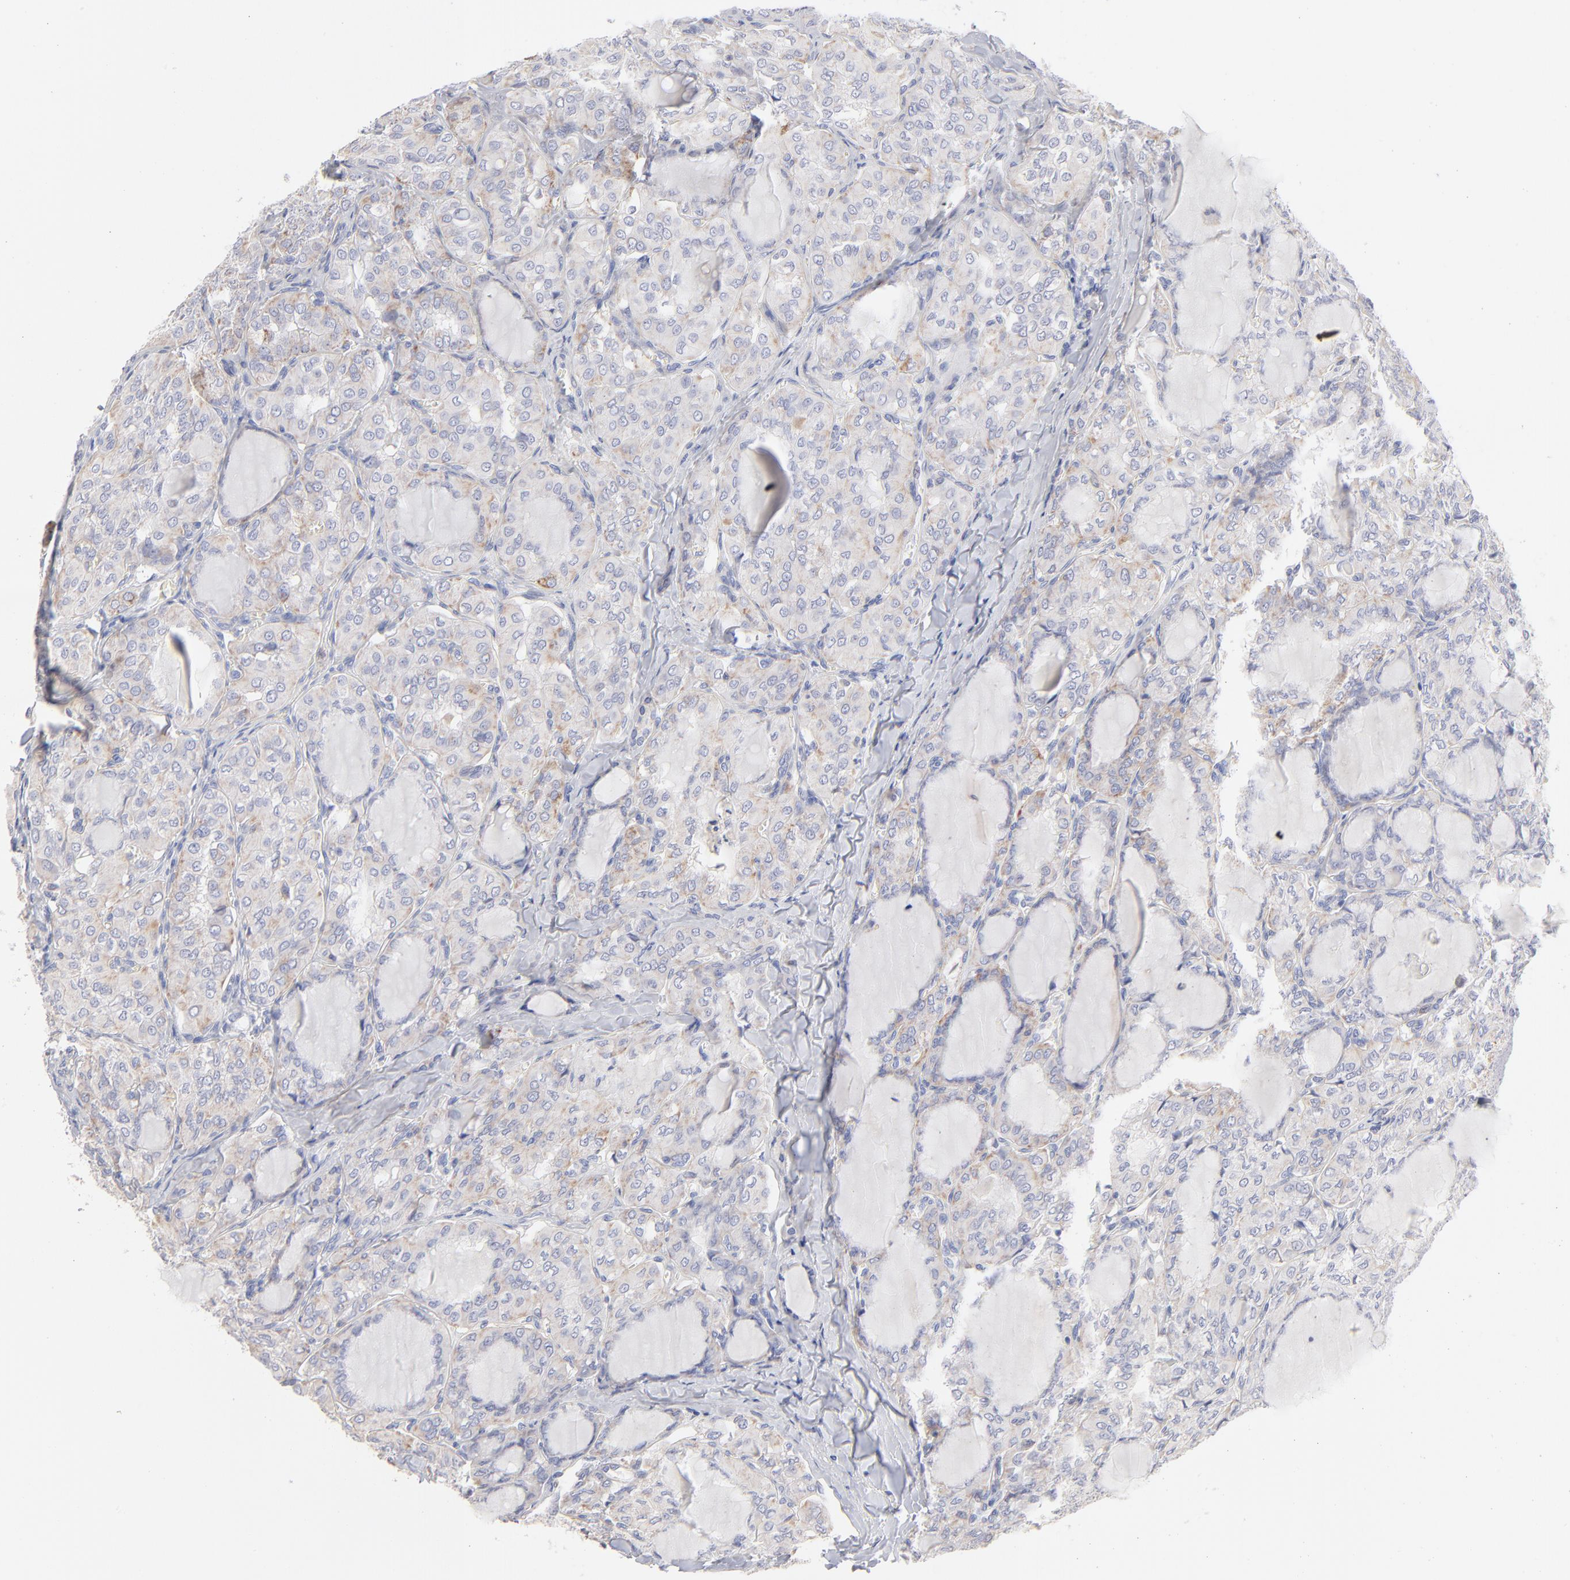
{"staining": {"intensity": "weak", "quantity": ">75%", "location": "cytoplasmic/membranous"}, "tissue": "thyroid cancer", "cell_type": "Tumor cells", "image_type": "cancer", "snomed": [{"axis": "morphology", "description": "Papillary adenocarcinoma, NOS"}, {"axis": "topography", "description": "Thyroid gland"}], "caption": "Protein staining exhibits weak cytoplasmic/membranous staining in approximately >75% of tumor cells in thyroid cancer. The staining was performed using DAB (3,3'-diaminobenzidine) to visualize the protein expression in brown, while the nuclei were stained in blue with hematoxylin (Magnification: 20x).", "gene": "TST", "patient": {"sex": "male", "age": 20}}